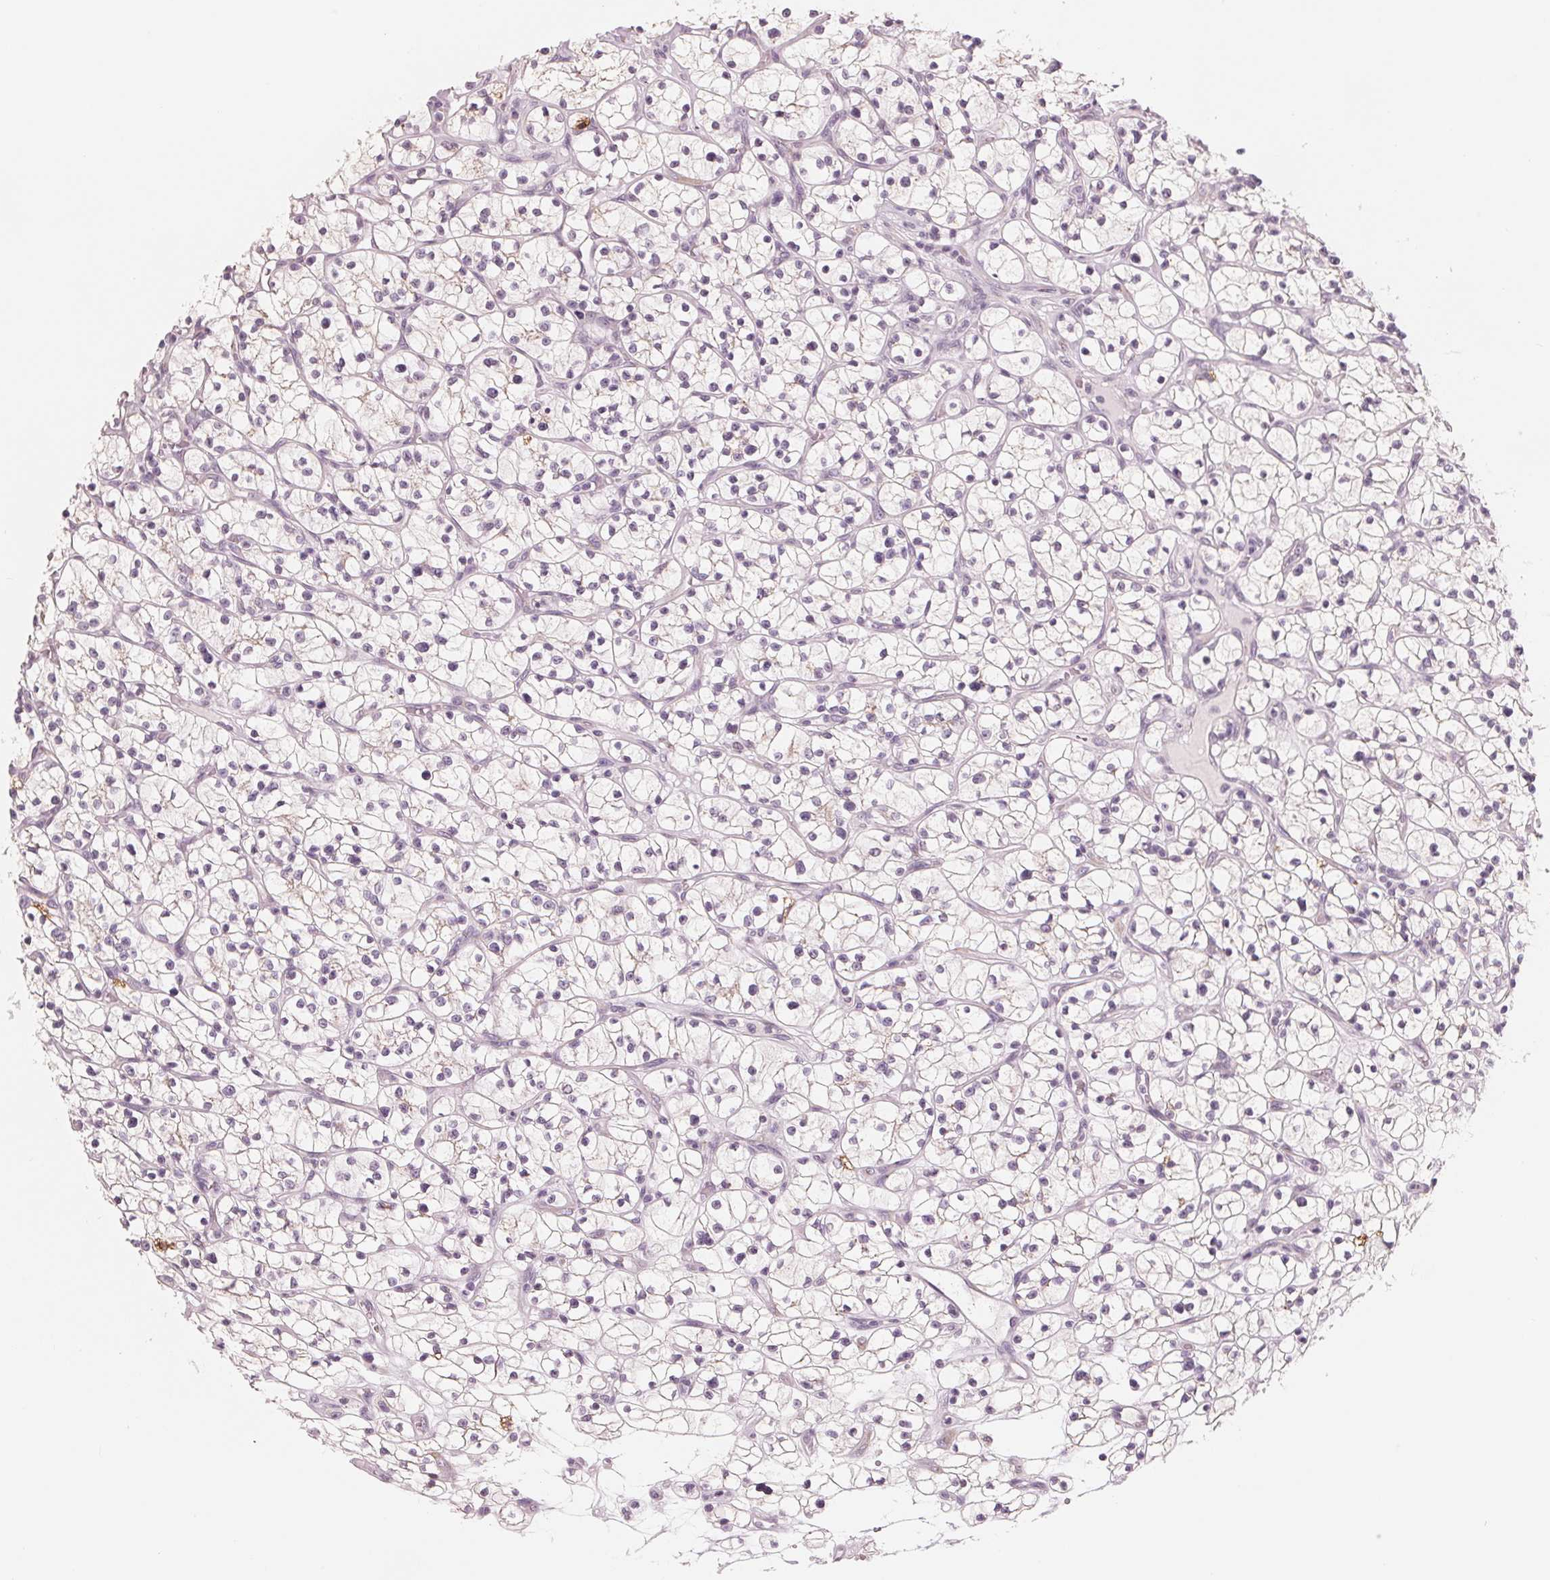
{"staining": {"intensity": "negative", "quantity": "none", "location": "none"}, "tissue": "renal cancer", "cell_type": "Tumor cells", "image_type": "cancer", "snomed": [{"axis": "morphology", "description": "Adenocarcinoma, NOS"}, {"axis": "topography", "description": "Kidney"}], "caption": "IHC photomicrograph of neoplastic tissue: renal cancer stained with DAB (3,3'-diaminobenzidine) shows no significant protein staining in tumor cells. (DAB (3,3'-diaminobenzidine) immunohistochemistry visualized using brightfield microscopy, high magnification).", "gene": "IL9R", "patient": {"sex": "female", "age": 64}}